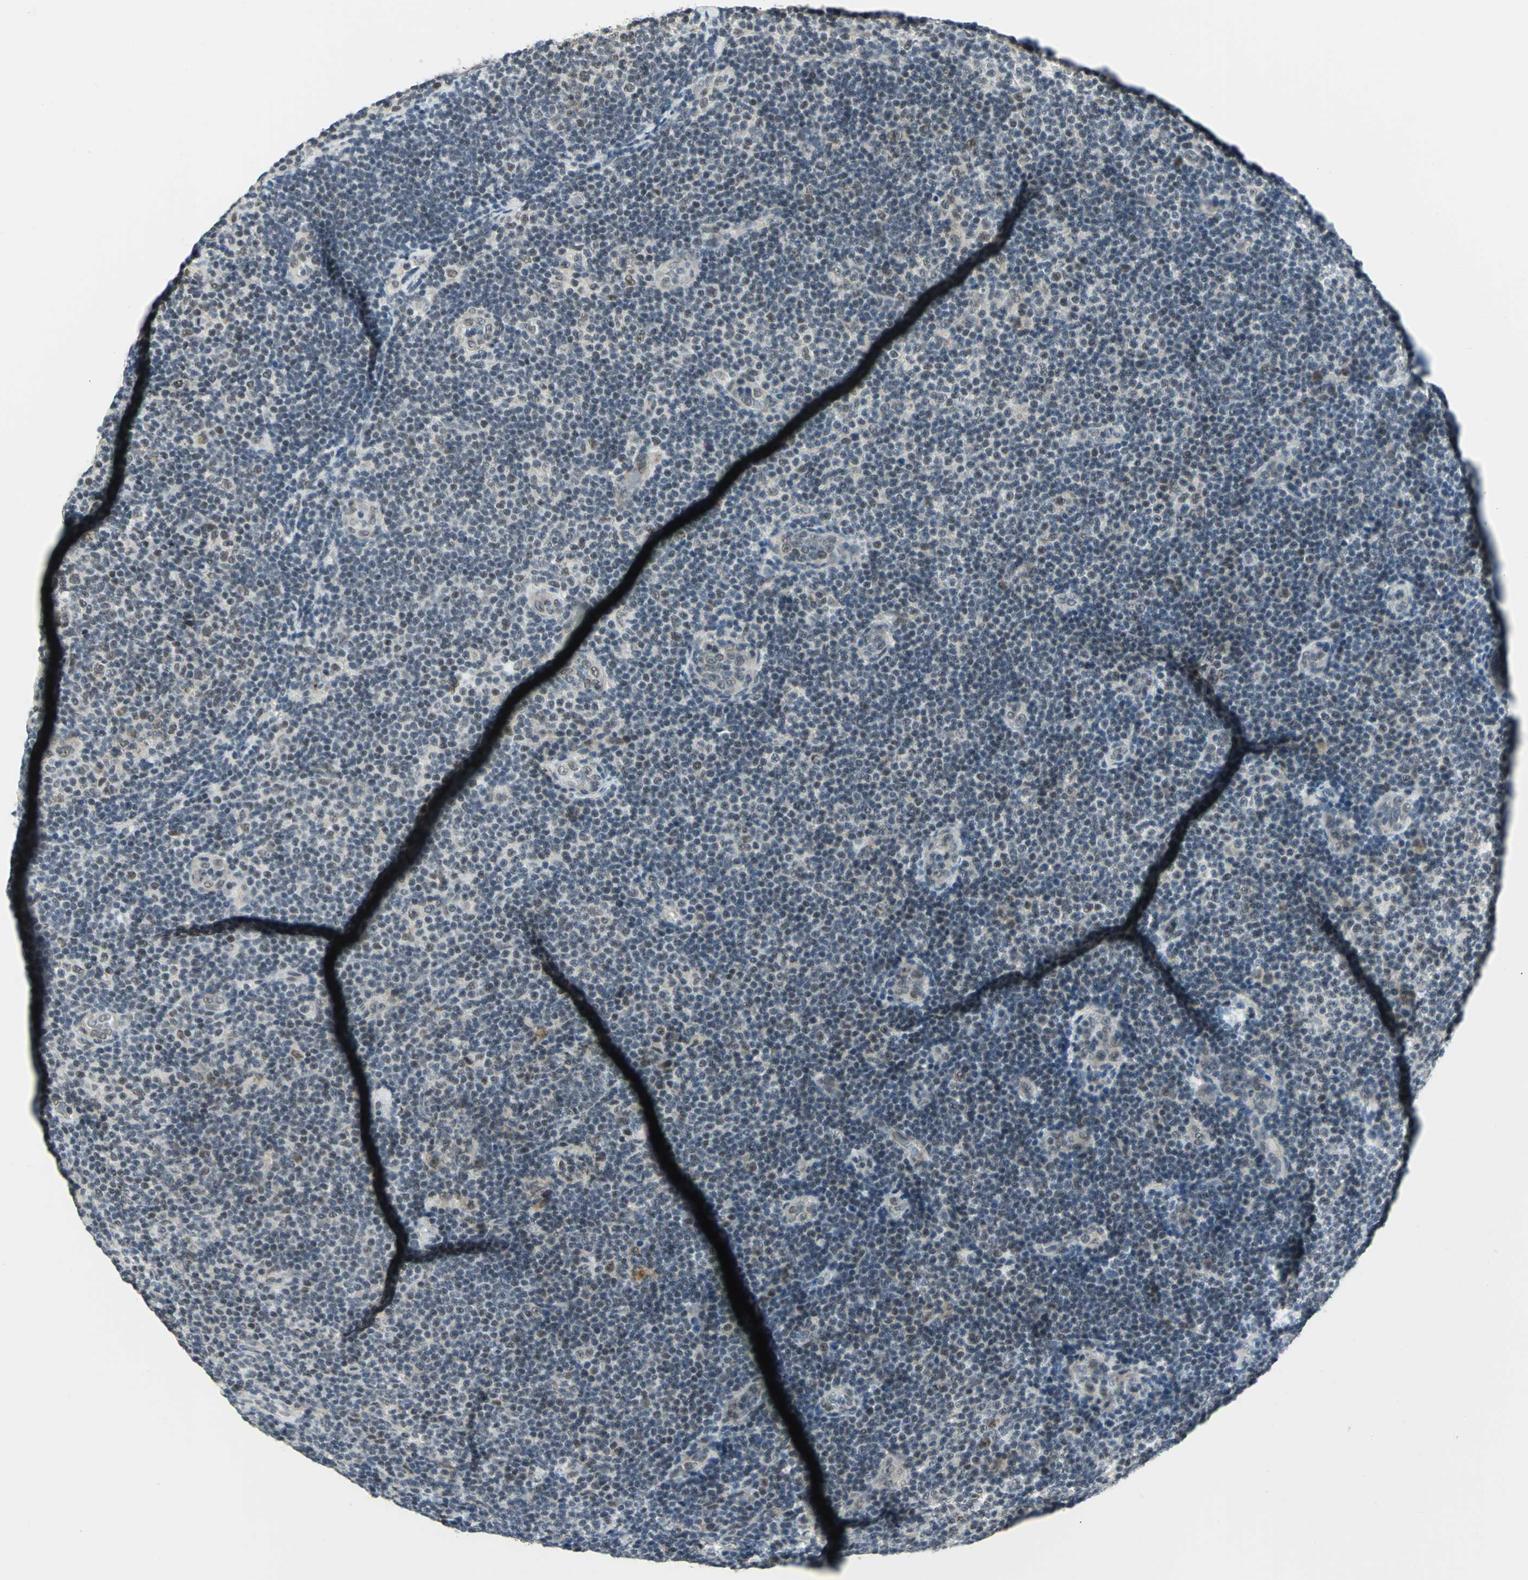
{"staining": {"intensity": "weak", "quantity": "<25%", "location": "cytoplasmic/membranous,nuclear"}, "tissue": "lymphoma", "cell_type": "Tumor cells", "image_type": "cancer", "snomed": [{"axis": "morphology", "description": "Malignant lymphoma, non-Hodgkin's type, Low grade"}, {"axis": "topography", "description": "Lymph node"}], "caption": "Immunohistochemical staining of low-grade malignant lymphoma, non-Hodgkin's type shows no significant expression in tumor cells. The staining was performed using DAB (3,3'-diaminobenzidine) to visualize the protein expression in brown, while the nuclei were stained in blue with hematoxylin (Magnification: 20x).", "gene": "MTA1", "patient": {"sex": "male", "age": 83}}